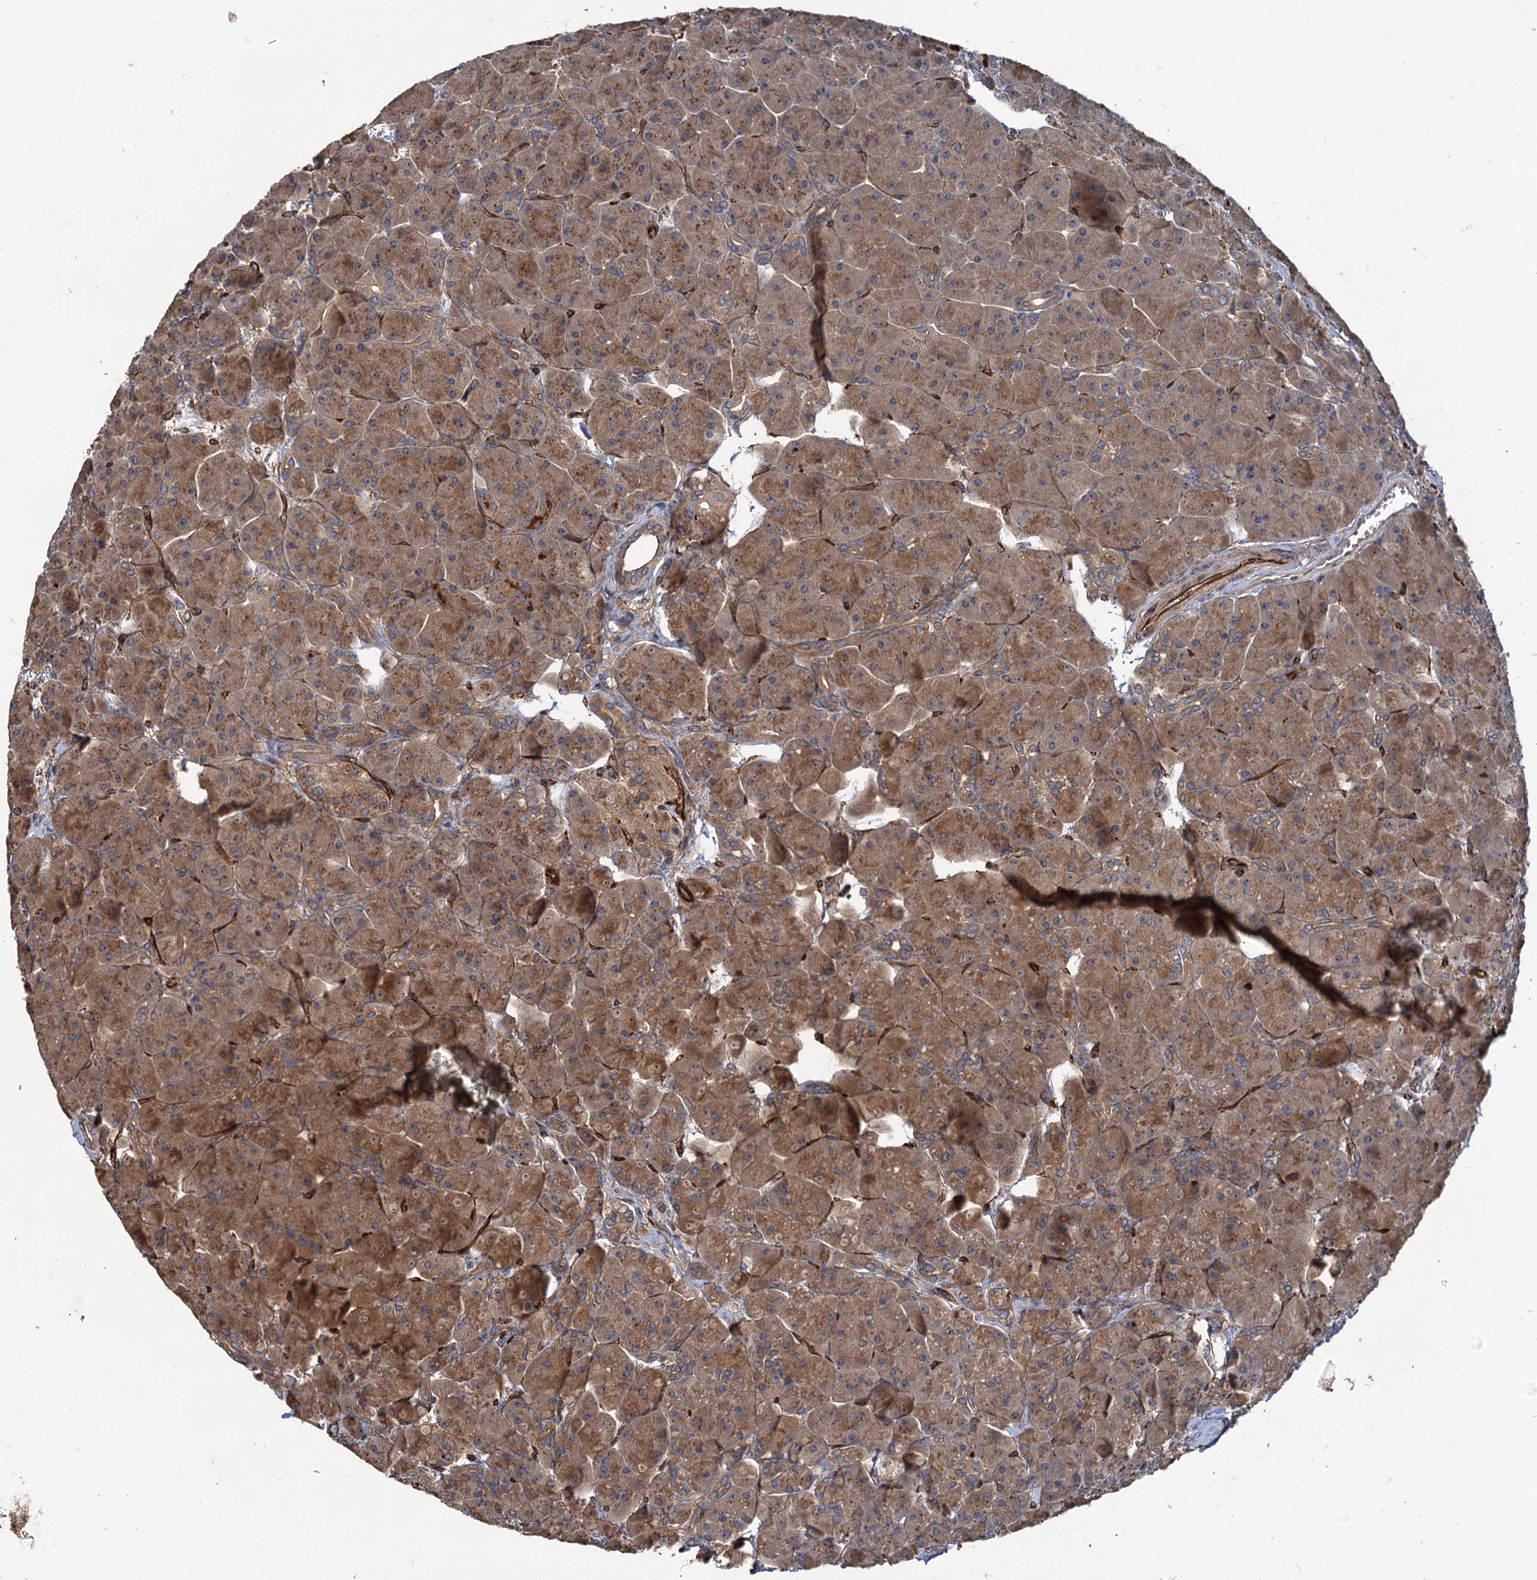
{"staining": {"intensity": "moderate", "quantity": ">75%", "location": "cytoplasmic/membranous"}, "tissue": "pancreas", "cell_type": "Exocrine glandular cells", "image_type": "normal", "snomed": [{"axis": "morphology", "description": "Normal tissue, NOS"}, {"axis": "topography", "description": "Pancreas"}], "caption": "Moderate cytoplasmic/membranous positivity is appreciated in about >75% of exocrine glandular cells in normal pancreas. (DAB (3,3'-diaminobenzidine) IHC, brown staining for protein, blue staining for nuclei).", "gene": "PKN2", "patient": {"sex": "male", "age": 66}}